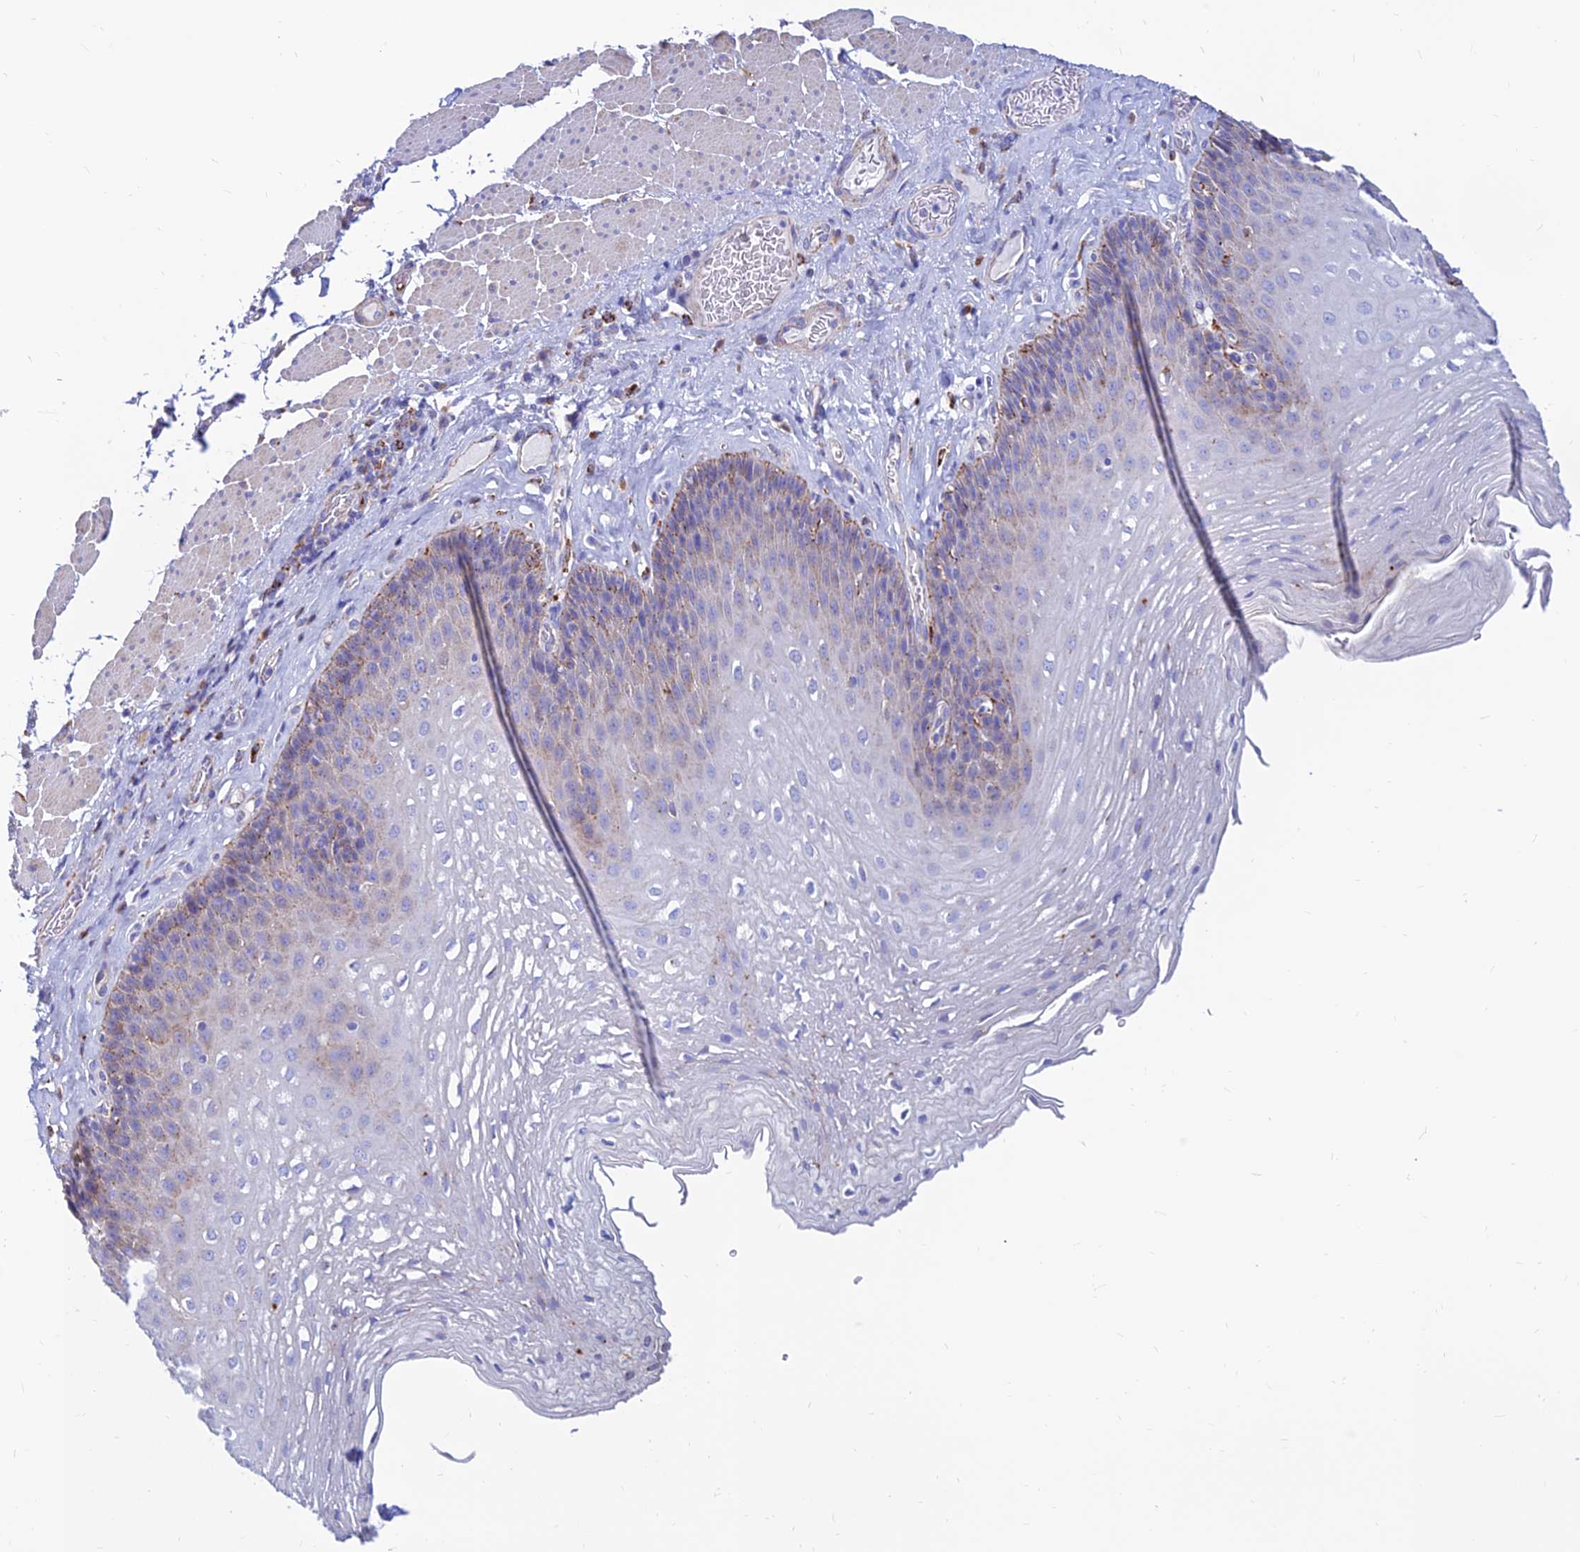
{"staining": {"intensity": "moderate", "quantity": "<25%", "location": "cytoplasmic/membranous"}, "tissue": "esophagus", "cell_type": "Squamous epithelial cells", "image_type": "normal", "snomed": [{"axis": "morphology", "description": "Normal tissue, NOS"}, {"axis": "topography", "description": "Esophagus"}], "caption": "Immunohistochemistry (IHC) of benign esophagus displays low levels of moderate cytoplasmic/membranous staining in approximately <25% of squamous epithelial cells.", "gene": "SPNS1", "patient": {"sex": "female", "age": 66}}